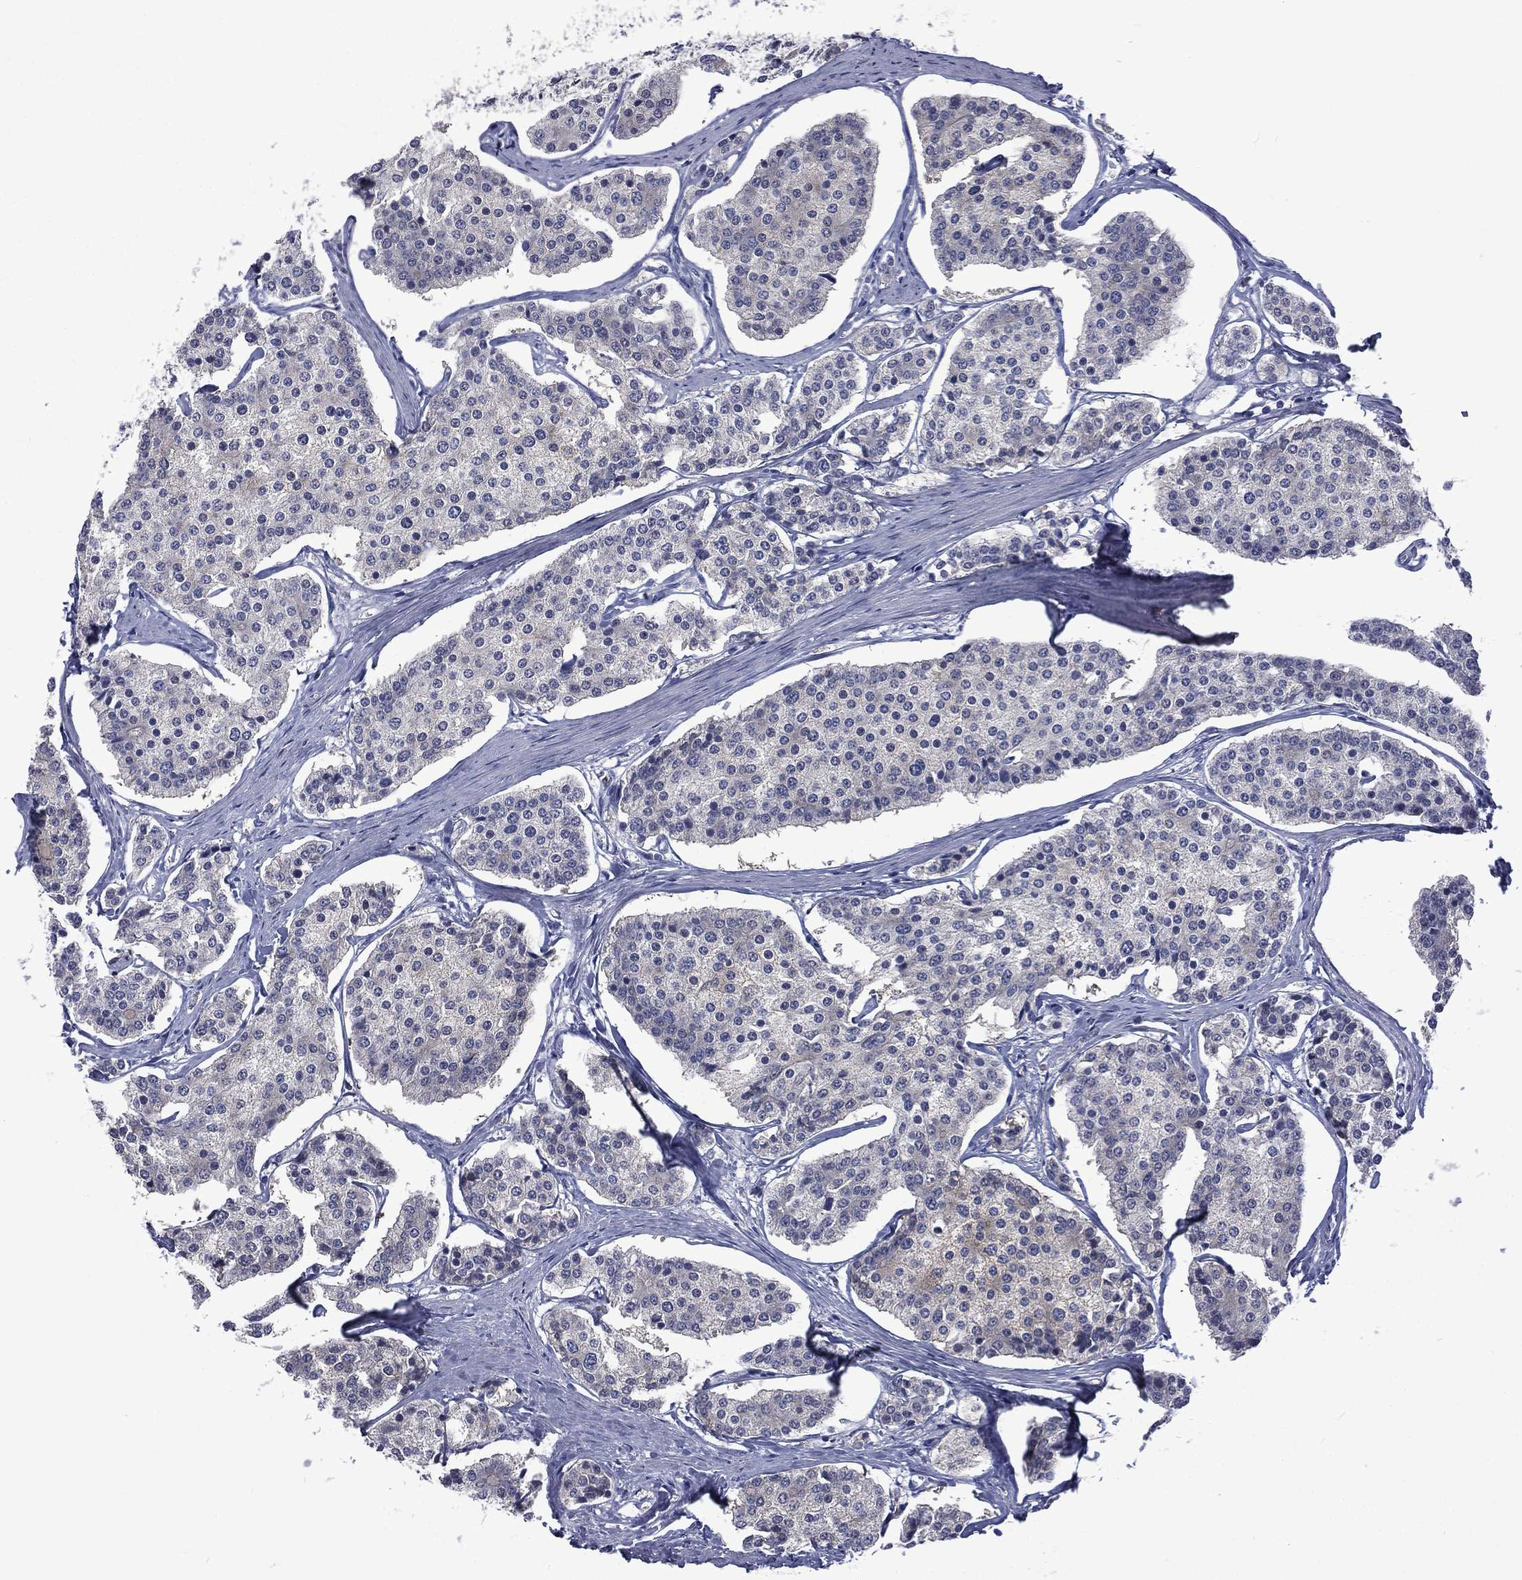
{"staining": {"intensity": "negative", "quantity": "none", "location": "none"}, "tissue": "carcinoid", "cell_type": "Tumor cells", "image_type": "cancer", "snomed": [{"axis": "morphology", "description": "Carcinoid, malignant, NOS"}, {"axis": "topography", "description": "Small intestine"}], "caption": "Tumor cells are negative for brown protein staining in carcinoid. Brightfield microscopy of immunohistochemistry (IHC) stained with DAB (brown) and hematoxylin (blue), captured at high magnification.", "gene": "CA12", "patient": {"sex": "female", "age": 65}}